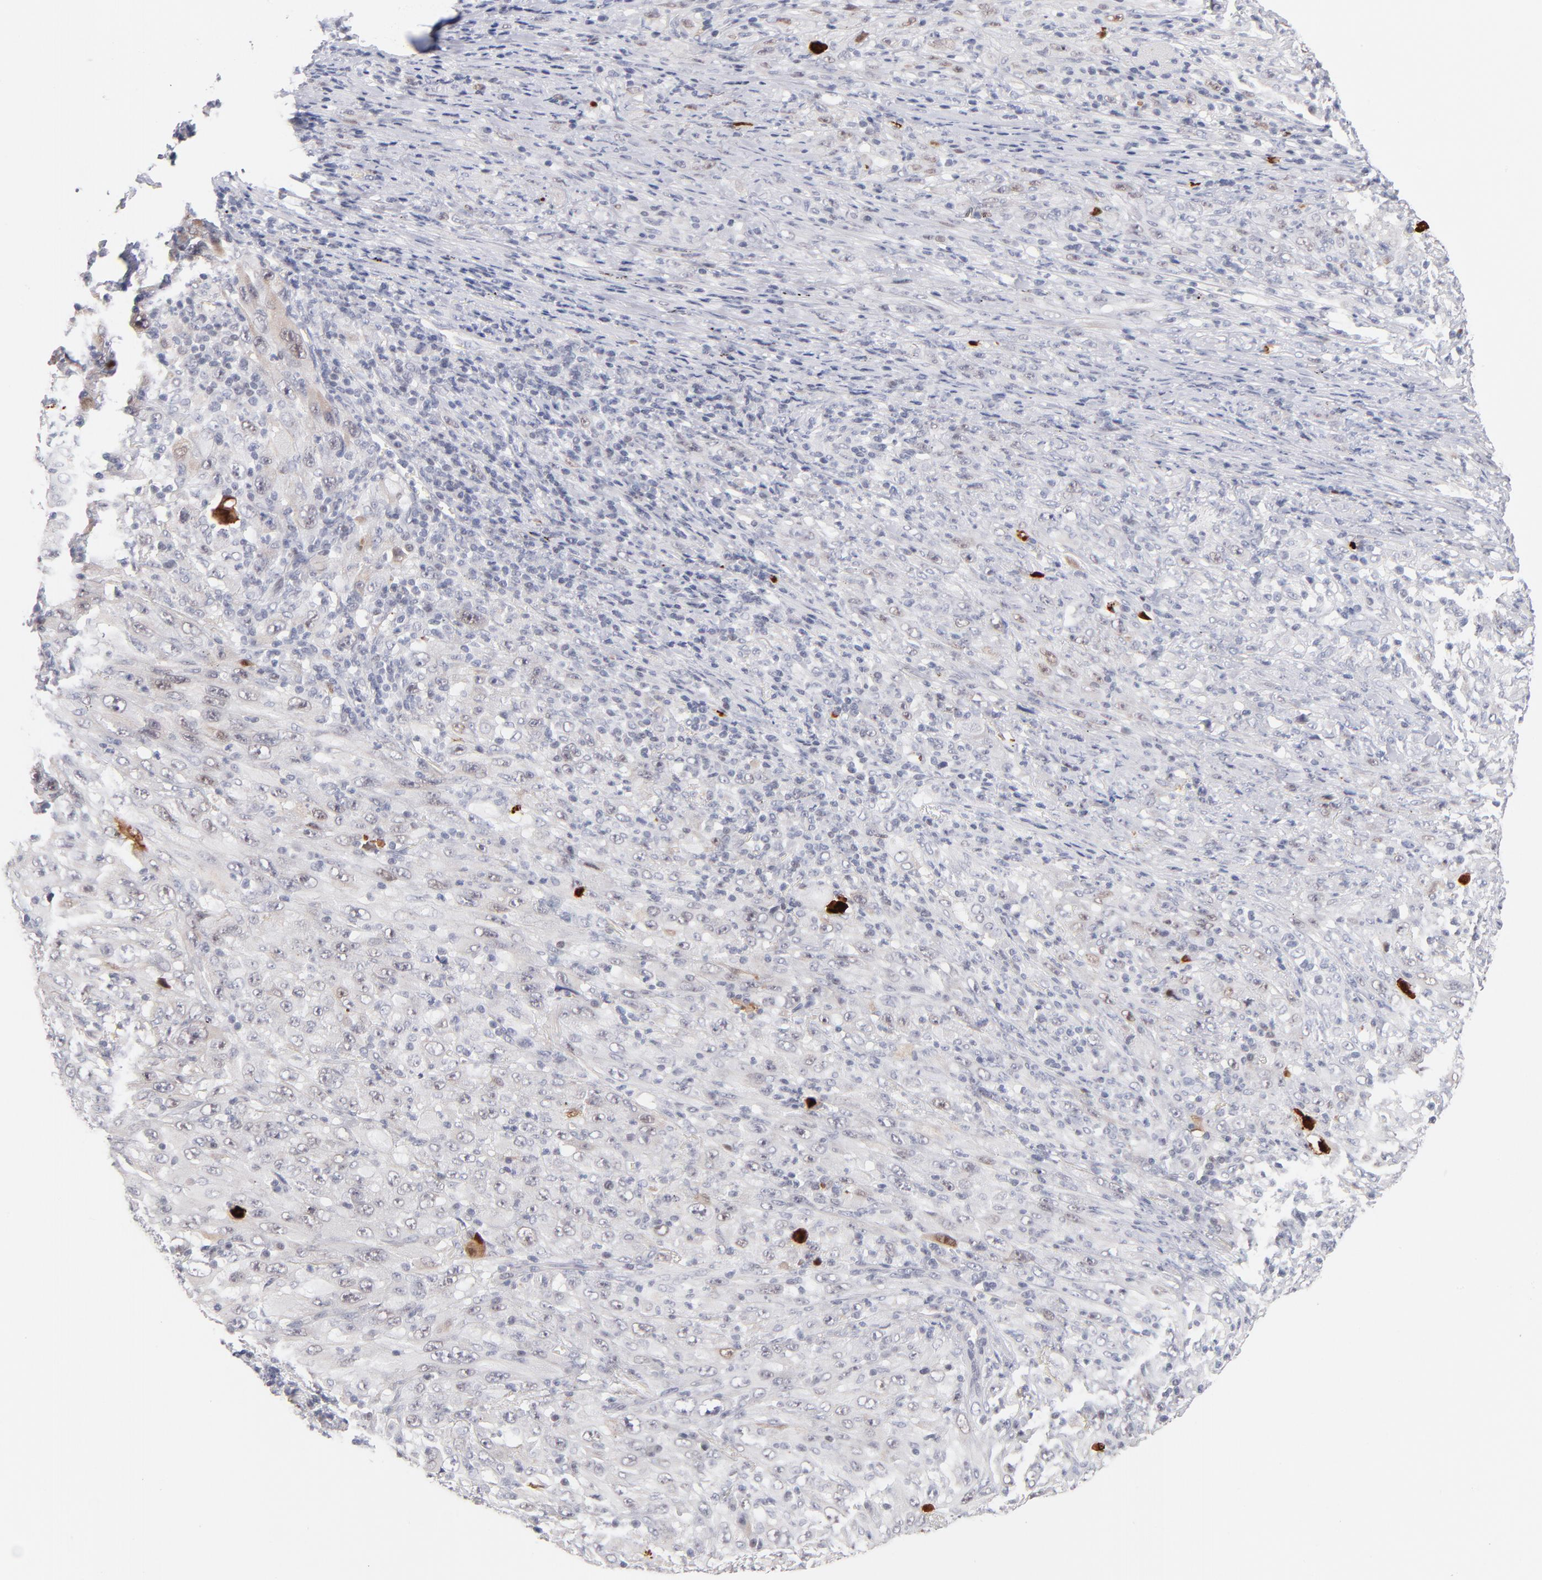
{"staining": {"intensity": "weak", "quantity": "<25%", "location": "nuclear"}, "tissue": "melanoma", "cell_type": "Tumor cells", "image_type": "cancer", "snomed": [{"axis": "morphology", "description": "Malignant melanoma, Metastatic site"}, {"axis": "topography", "description": "Skin"}], "caption": "The histopathology image exhibits no staining of tumor cells in melanoma.", "gene": "PARP1", "patient": {"sex": "female", "age": 56}}